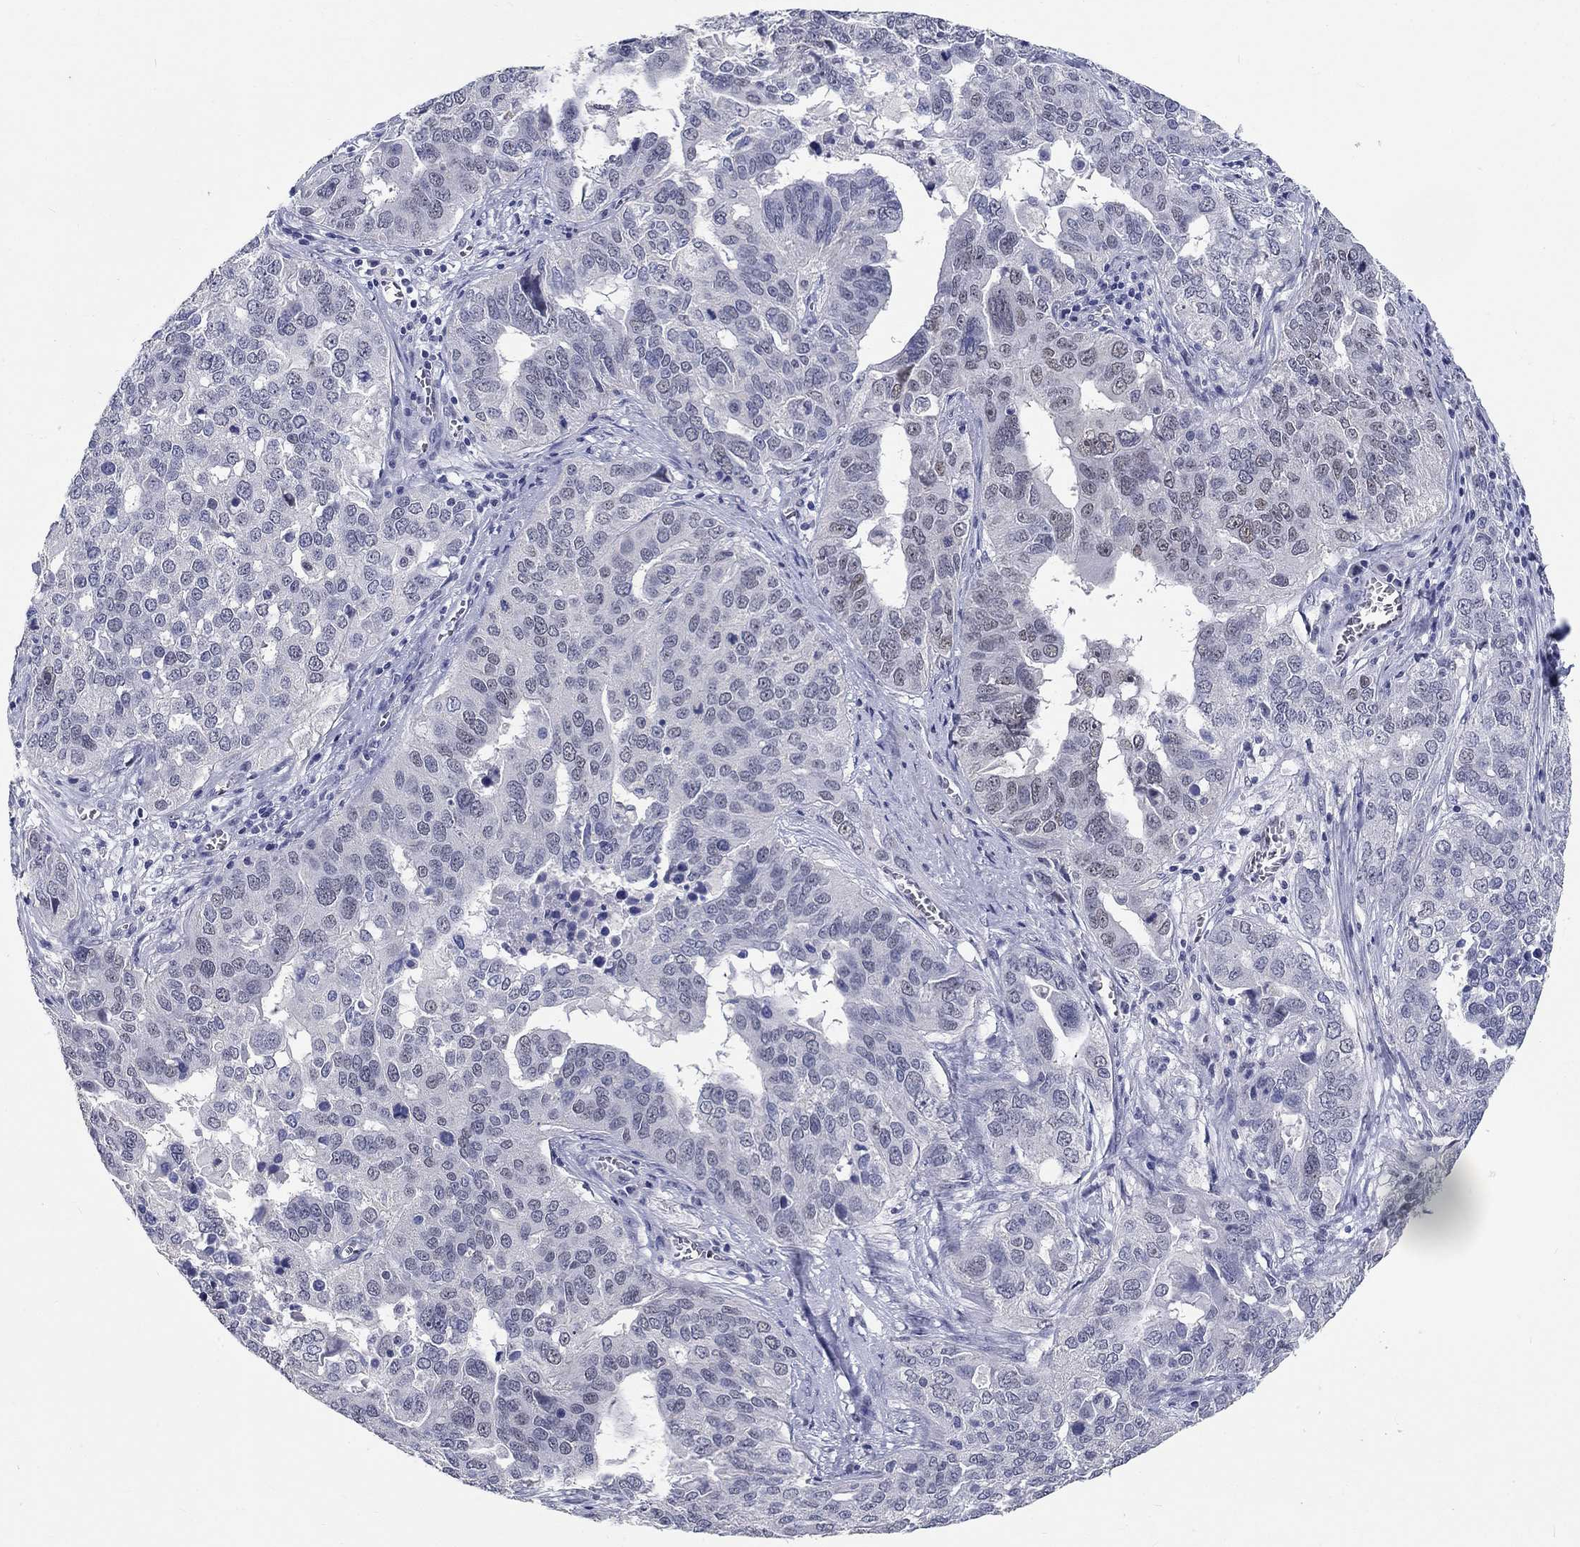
{"staining": {"intensity": "negative", "quantity": "none", "location": "none"}, "tissue": "ovarian cancer", "cell_type": "Tumor cells", "image_type": "cancer", "snomed": [{"axis": "morphology", "description": "Carcinoma, endometroid"}, {"axis": "topography", "description": "Soft tissue"}, {"axis": "topography", "description": "Ovary"}], "caption": "The photomicrograph shows no staining of tumor cells in endometroid carcinoma (ovarian). The staining is performed using DAB brown chromogen with nuclei counter-stained in using hematoxylin.", "gene": "GRIN1", "patient": {"sex": "female", "age": 52}}